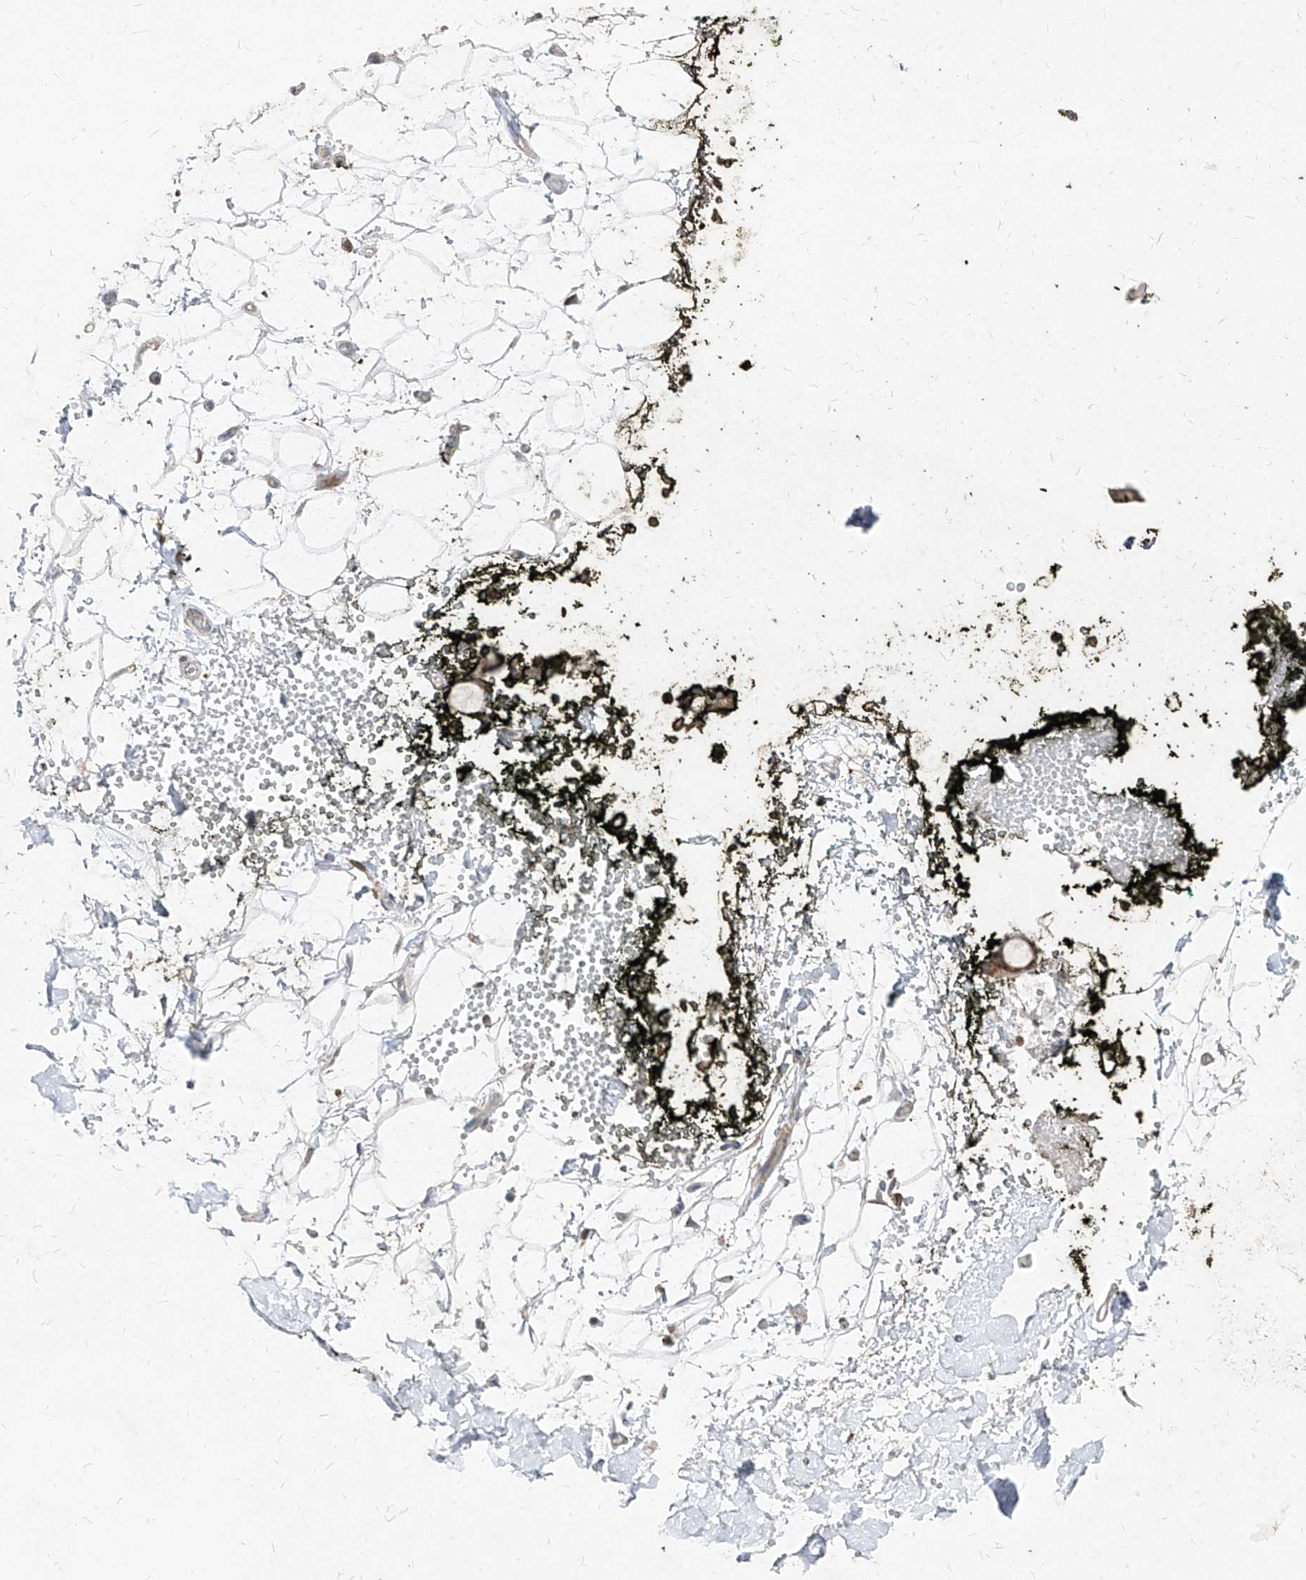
{"staining": {"intensity": "negative", "quantity": "none", "location": "none"}, "tissue": "adipose tissue", "cell_type": "Adipocytes", "image_type": "normal", "snomed": [{"axis": "morphology", "description": "Normal tissue, NOS"}, {"axis": "morphology", "description": "Adenocarcinoma, NOS"}, {"axis": "topography", "description": "Pancreas"}, {"axis": "topography", "description": "Peripheral nerve tissue"}], "caption": "Immunohistochemistry (IHC) micrograph of normal adipose tissue: human adipose tissue stained with DAB displays no significant protein expression in adipocytes. (DAB IHC with hematoxylin counter stain).", "gene": "NDUFB3", "patient": {"sex": "male", "age": 59}}